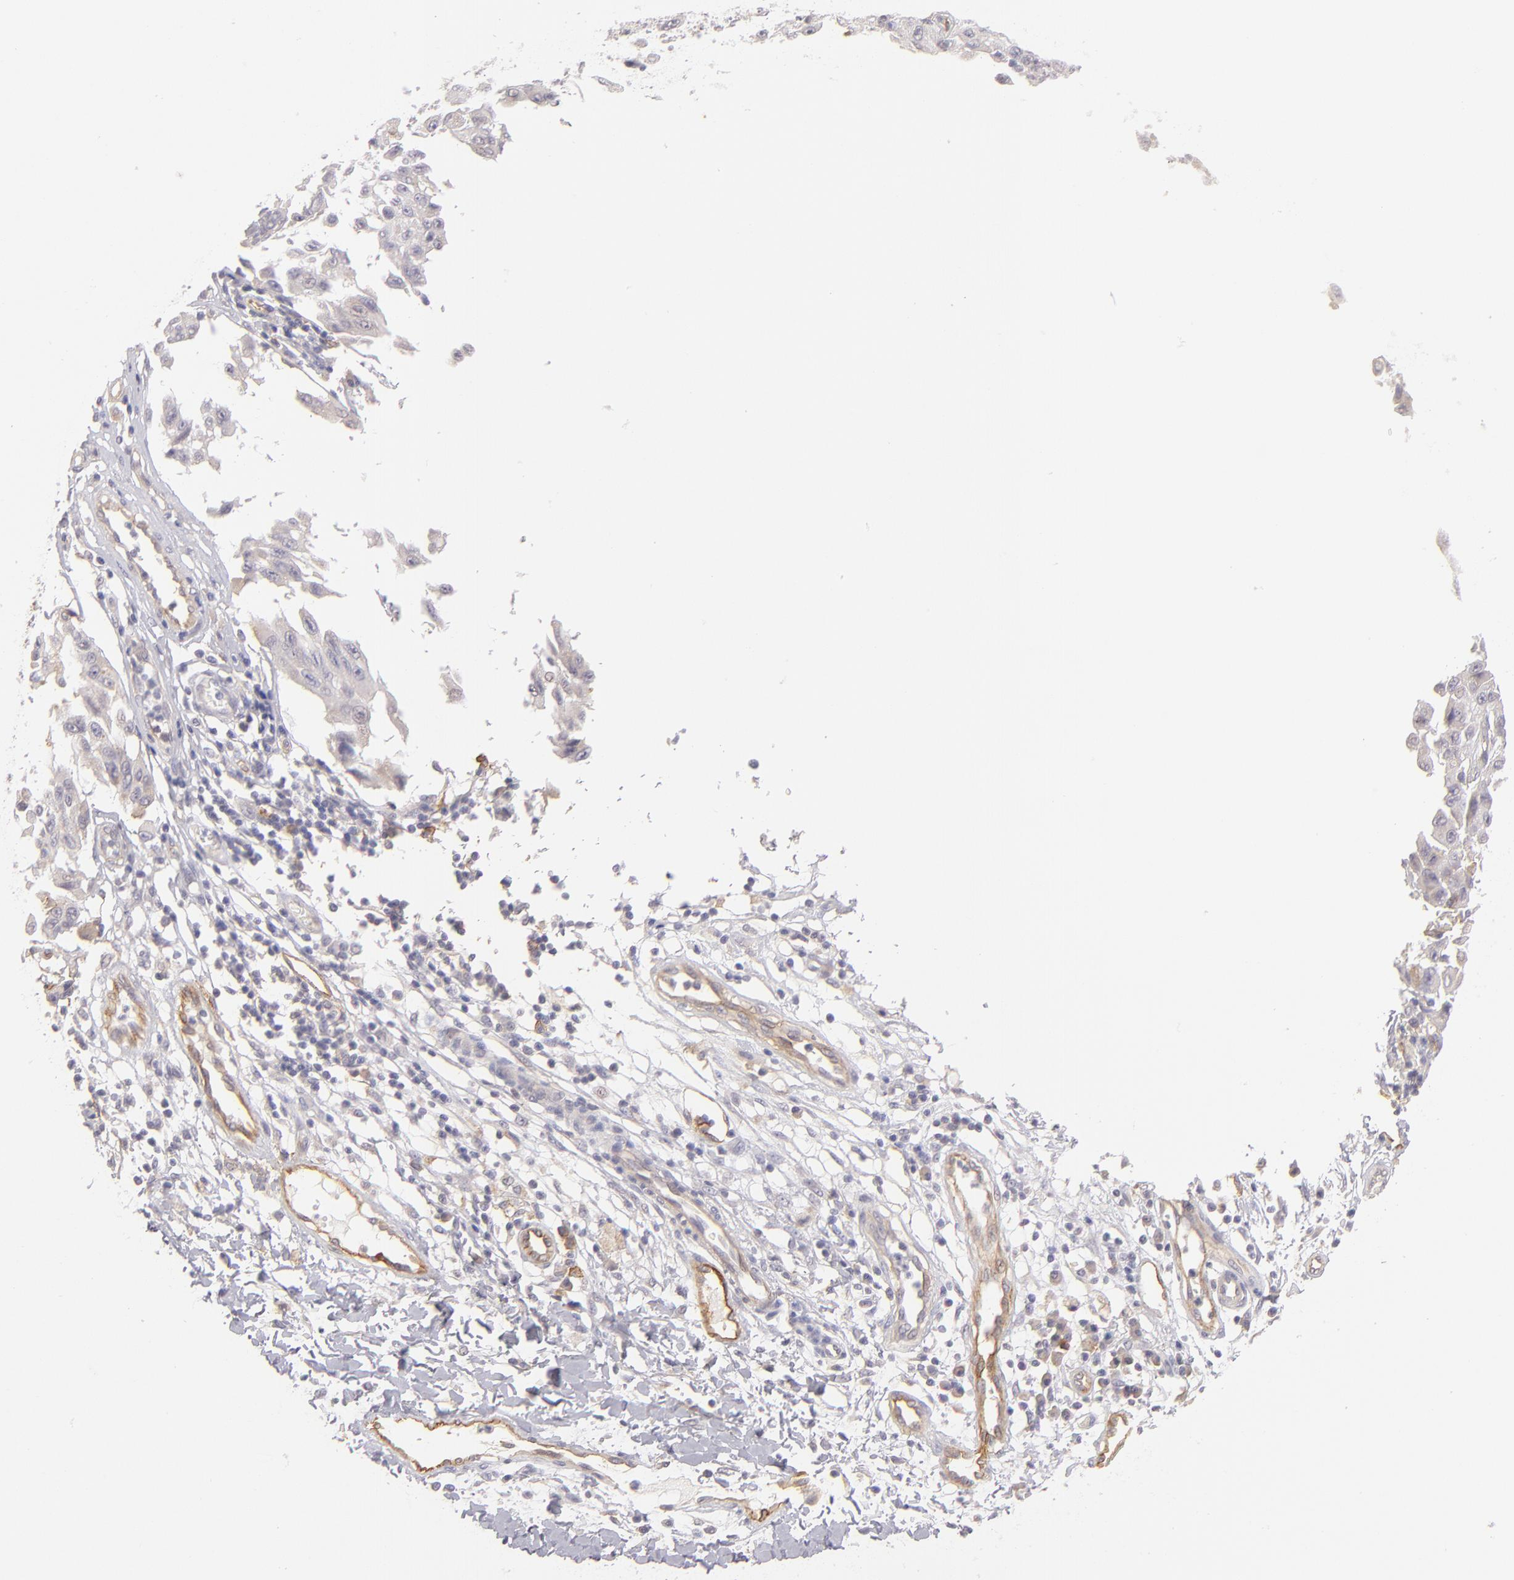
{"staining": {"intensity": "negative", "quantity": "none", "location": "none"}, "tissue": "melanoma", "cell_type": "Tumor cells", "image_type": "cancer", "snomed": [{"axis": "morphology", "description": "Malignant melanoma, NOS"}, {"axis": "topography", "description": "Skin"}], "caption": "DAB (3,3'-diaminobenzidine) immunohistochemical staining of malignant melanoma shows no significant expression in tumor cells. The staining is performed using DAB brown chromogen with nuclei counter-stained in using hematoxylin.", "gene": "THBD", "patient": {"sex": "male", "age": 30}}